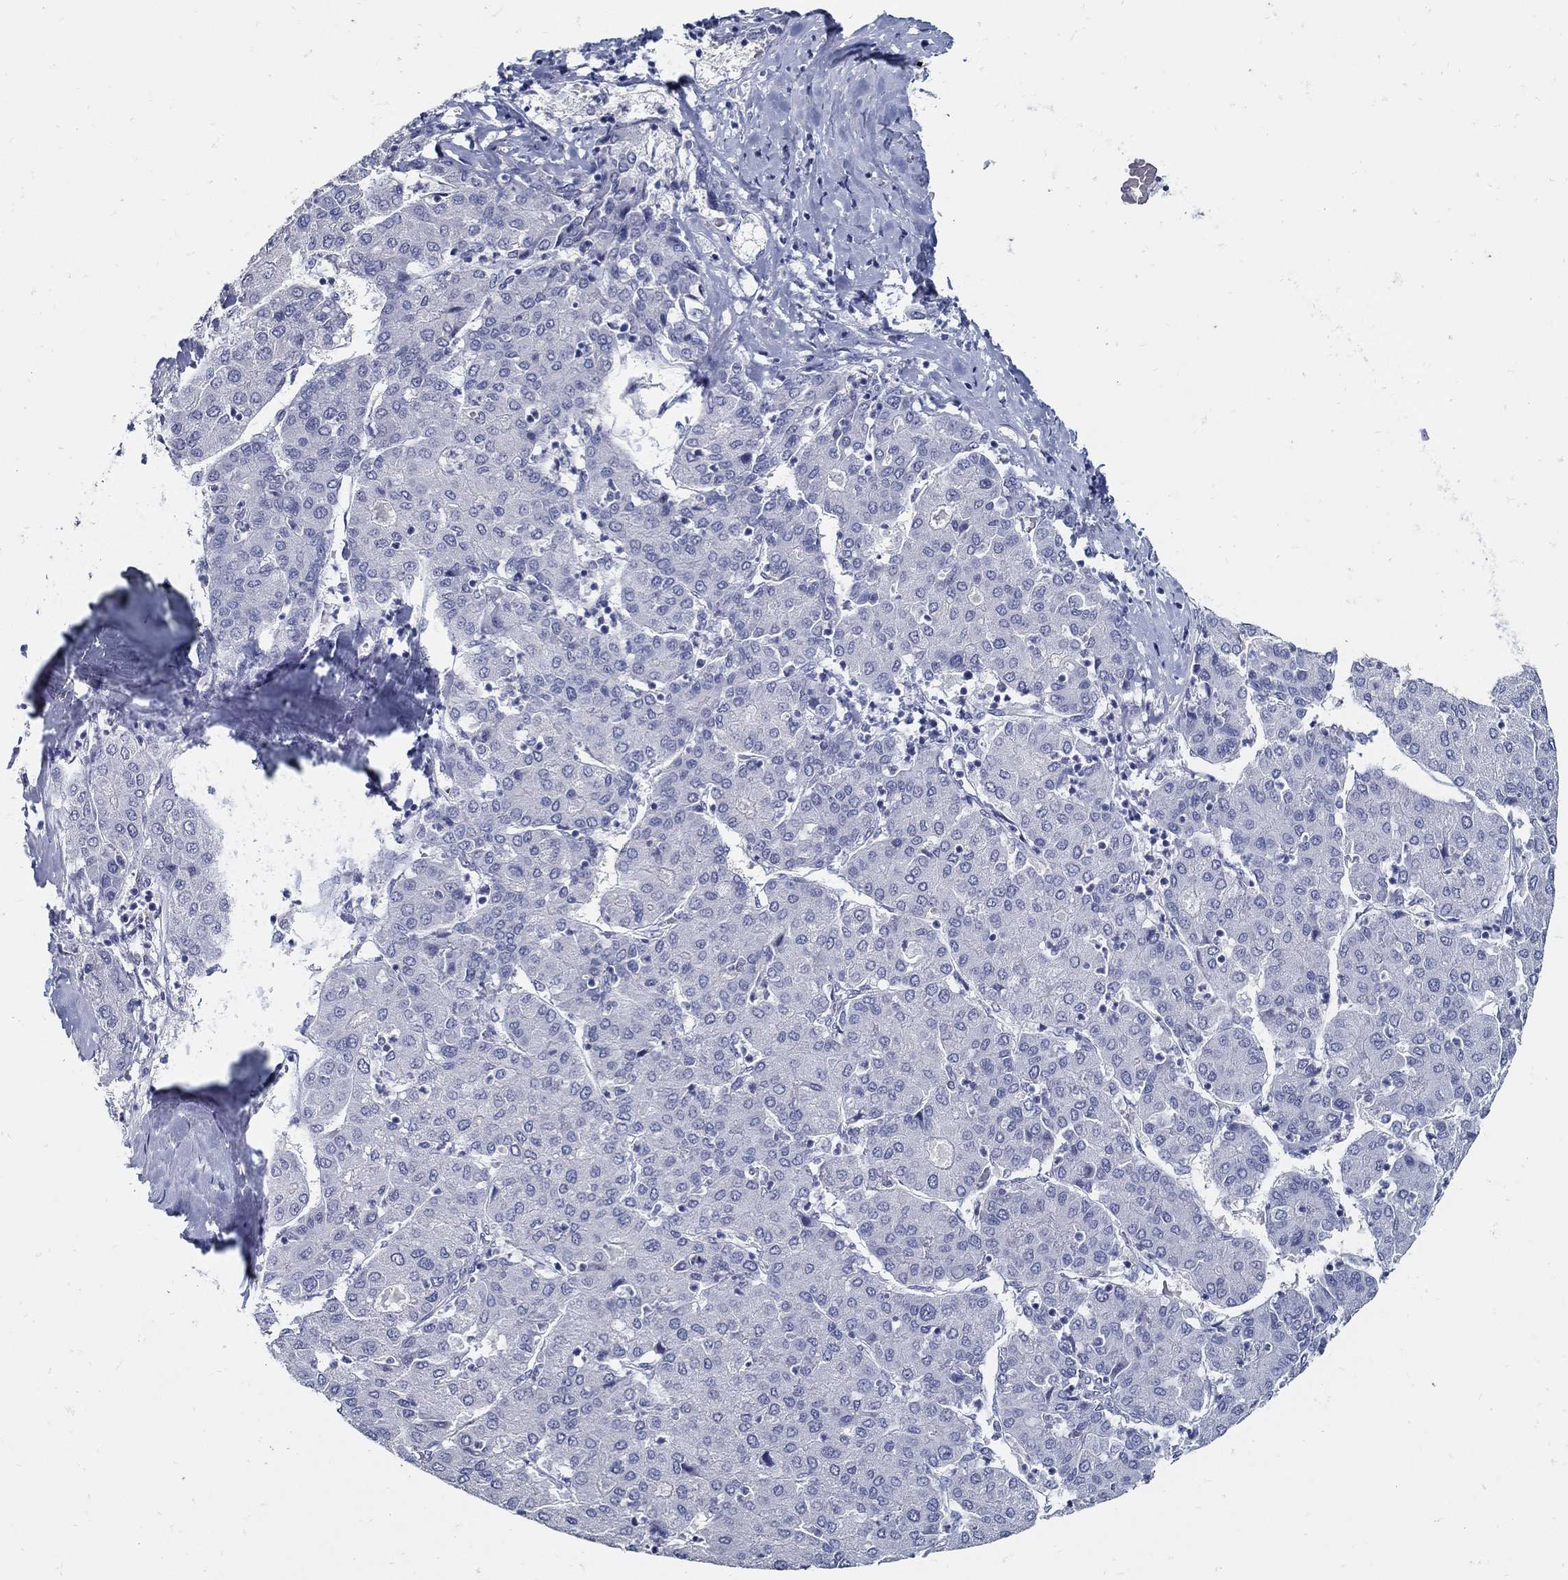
{"staining": {"intensity": "negative", "quantity": "none", "location": "none"}, "tissue": "liver cancer", "cell_type": "Tumor cells", "image_type": "cancer", "snomed": [{"axis": "morphology", "description": "Carcinoma, Hepatocellular, NOS"}, {"axis": "topography", "description": "Liver"}], "caption": "High power microscopy histopathology image of an immunohistochemistry micrograph of liver hepatocellular carcinoma, revealing no significant expression in tumor cells.", "gene": "USP29", "patient": {"sex": "male", "age": 65}}